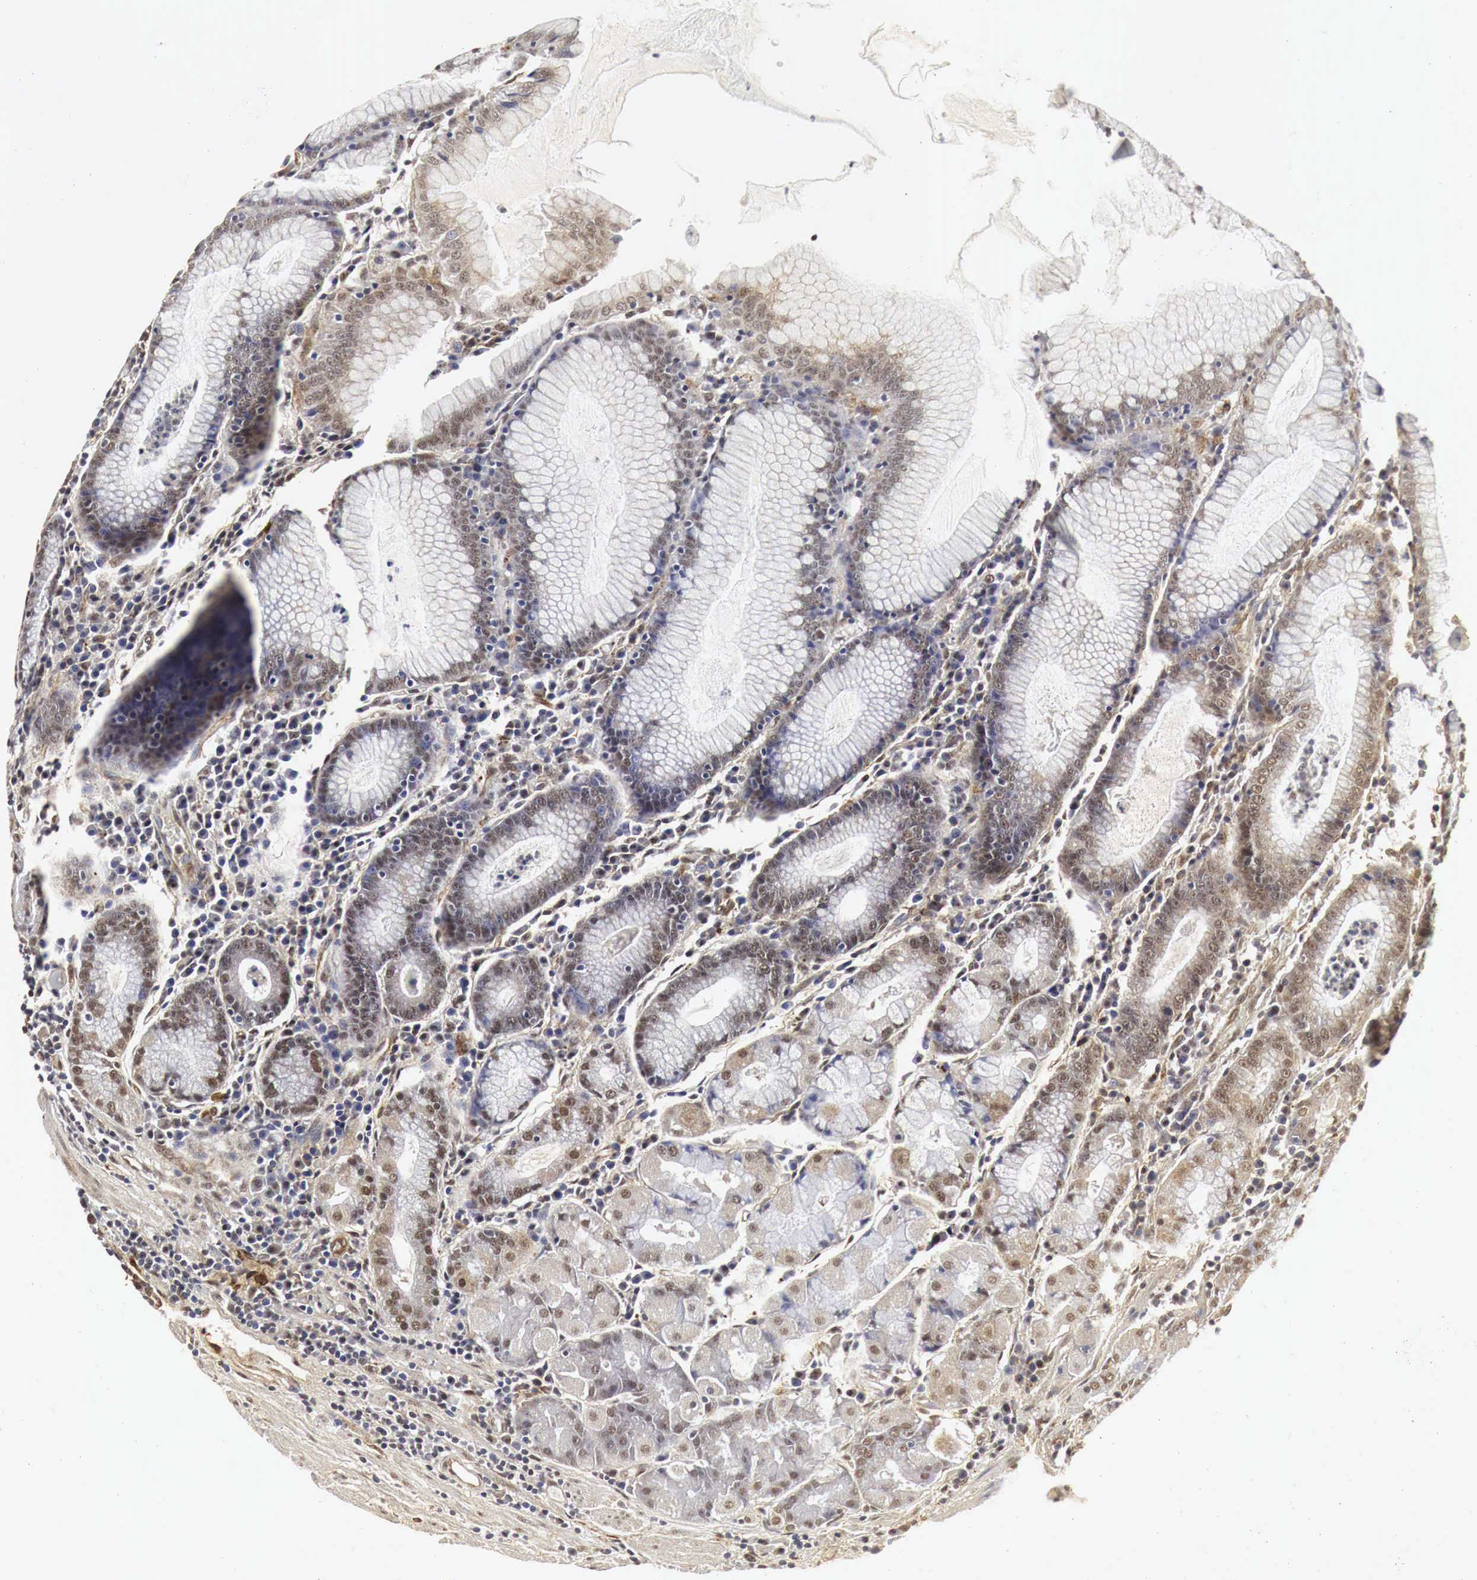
{"staining": {"intensity": "moderate", "quantity": "25%-75%", "location": "cytoplasmic/membranous,nuclear"}, "tissue": "stomach", "cell_type": "Glandular cells", "image_type": "normal", "snomed": [{"axis": "morphology", "description": "Normal tissue, NOS"}, {"axis": "topography", "description": "Stomach, lower"}], "caption": "This is an image of immunohistochemistry staining of benign stomach, which shows moderate staining in the cytoplasmic/membranous,nuclear of glandular cells.", "gene": "SPIN1", "patient": {"sex": "female", "age": 43}}